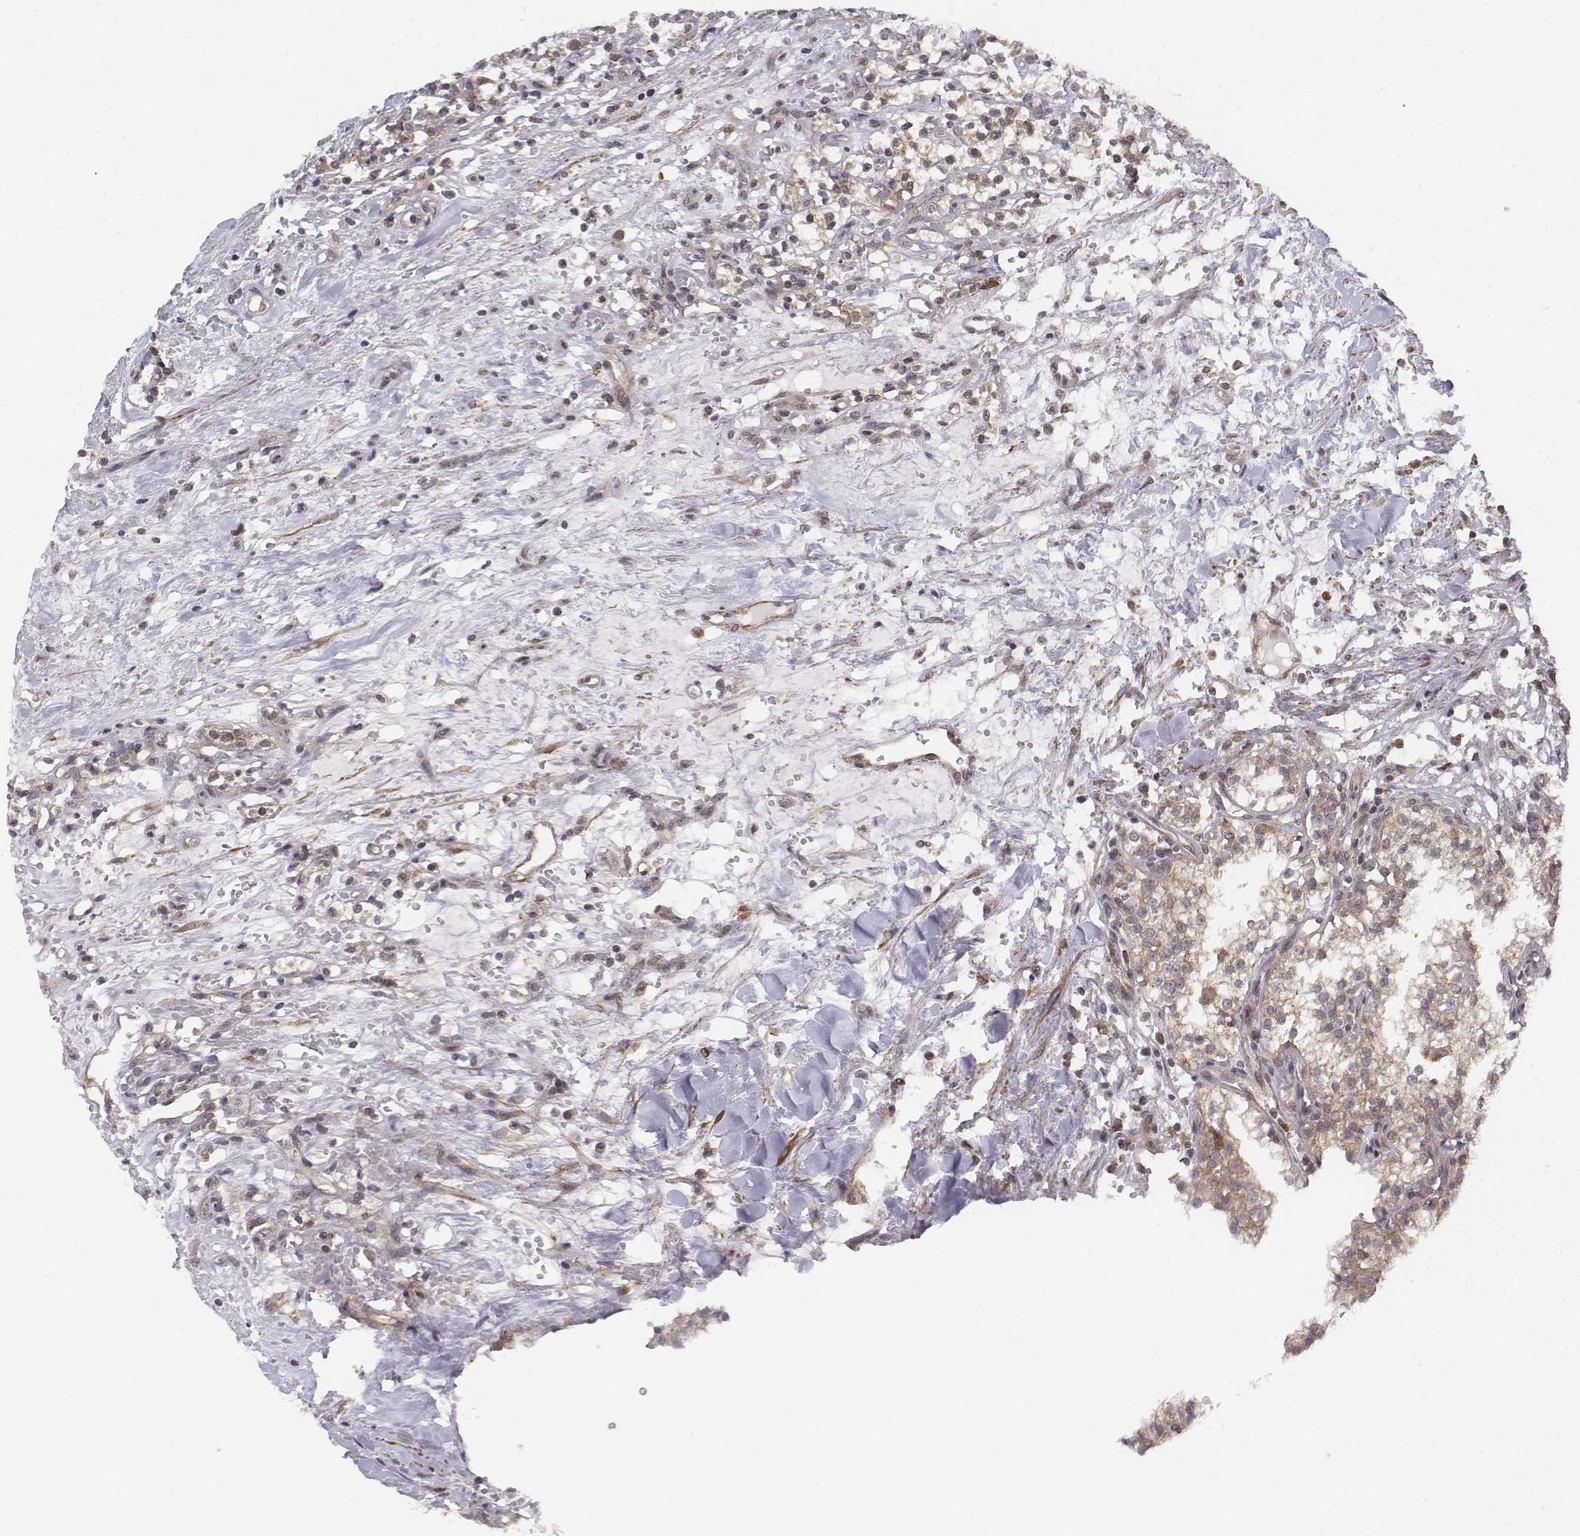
{"staining": {"intensity": "weak", "quantity": "25%-75%", "location": "cytoplasmic/membranous"}, "tissue": "renal cancer", "cell_type": "Tumor cells", "image_type": "cancer", "snomed": [{"axis": "morphology", "description": "Adenocarcinoma, NOS"}, {"axis": "topography", "description": "Kidney"}], "caption": "Brown immunohistochemical staining in human renal cancer (adenocarcinoma) reveals weak cytoplasmic/membranous positivity in approximately 25%-75% of tumor cells.", "gene": "ZFYVE19", "patient": {"sex": "male", "age": 36}}